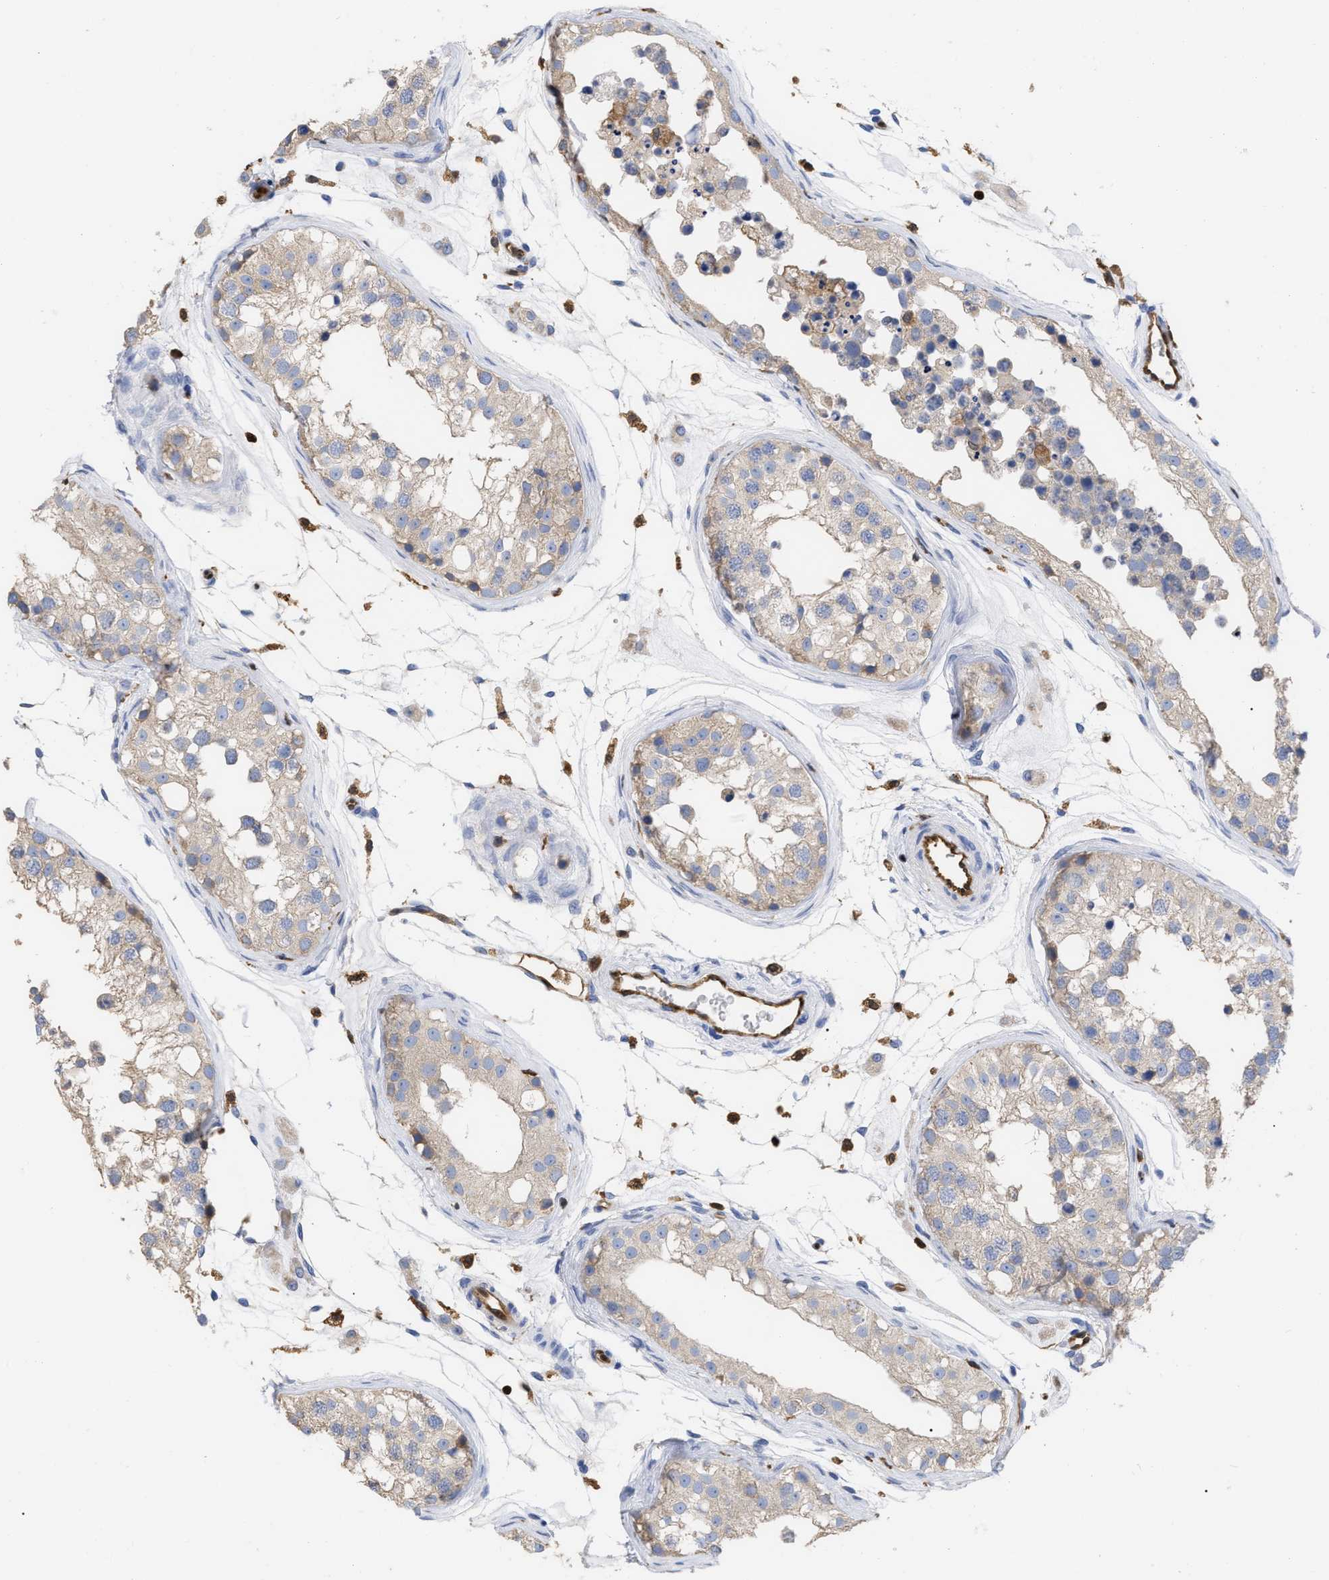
{"staining": {"intensity": "weak", "quantity": "<25%", "location": "cytoplasmic/membranous"}, "tissue": "testis", "cell_type": "Cells in seminiferous ducts", "image_type": "normal", "snomed": [{"axis": "morphology", "description": "Normal tissue, NOS"}, {"axis": "morphology", "description": "Adenocarcinoma, metastatic, NOS"}, {"axis": "topography", "description": "Testis"}], "caption": "Immunohistochemistry photomicrograph of unremarkable testis stained for a protein (brown), which exhibits no expression in cells in seminiferous ducts.", "gene": "GIMAP4", "patient": {"sex": "male", "age": 26}}